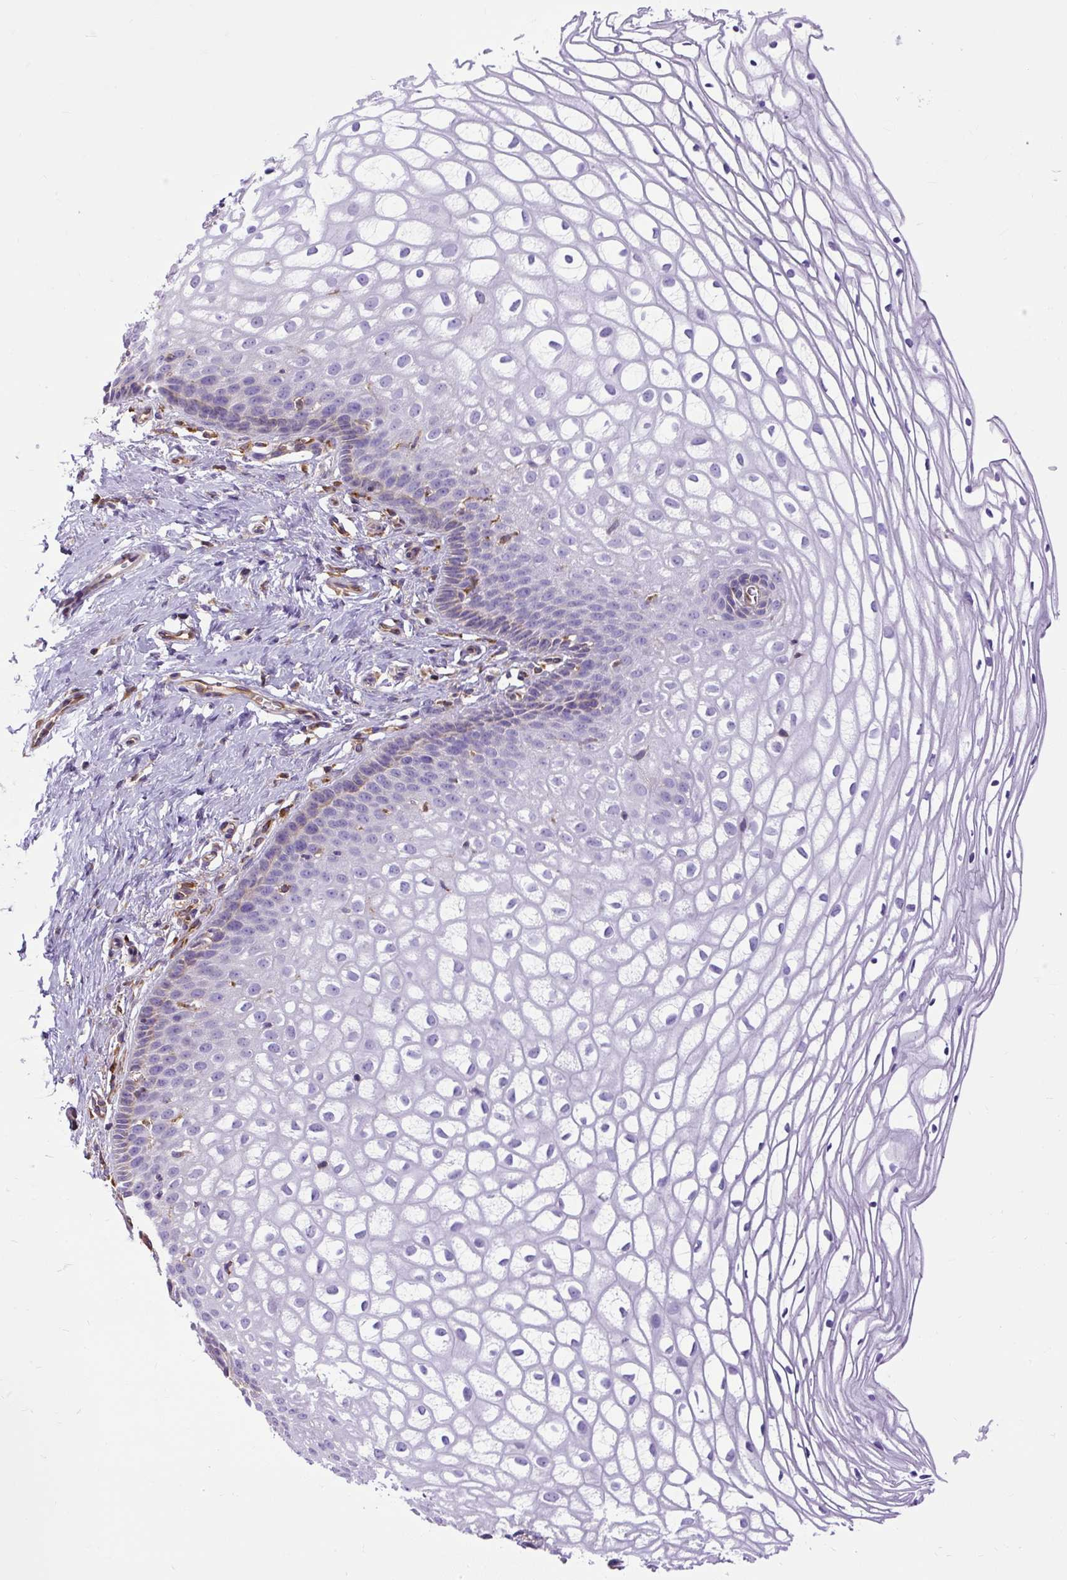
{"staining": {"intensity": "moderate", "quantity": "25%-75%", "location": "cytoplasmic/membranous"}, "tissue": "cervix", "cell_type": "Glandular cells", "image_type": "normal", "snomed": [{"axis": "morphology", "description": "Normal tissue, NOS"}, {"axis": "topography", "description": "Cervix"}], "caption": "This is an image of immunohistochemistry staining of unremarkable cervix, which shows moderate positivity in the cytoplasmic/membranous of glandular cells.", "gene": "MAP1S", "patient": {"sex": "female", "age": 36}}